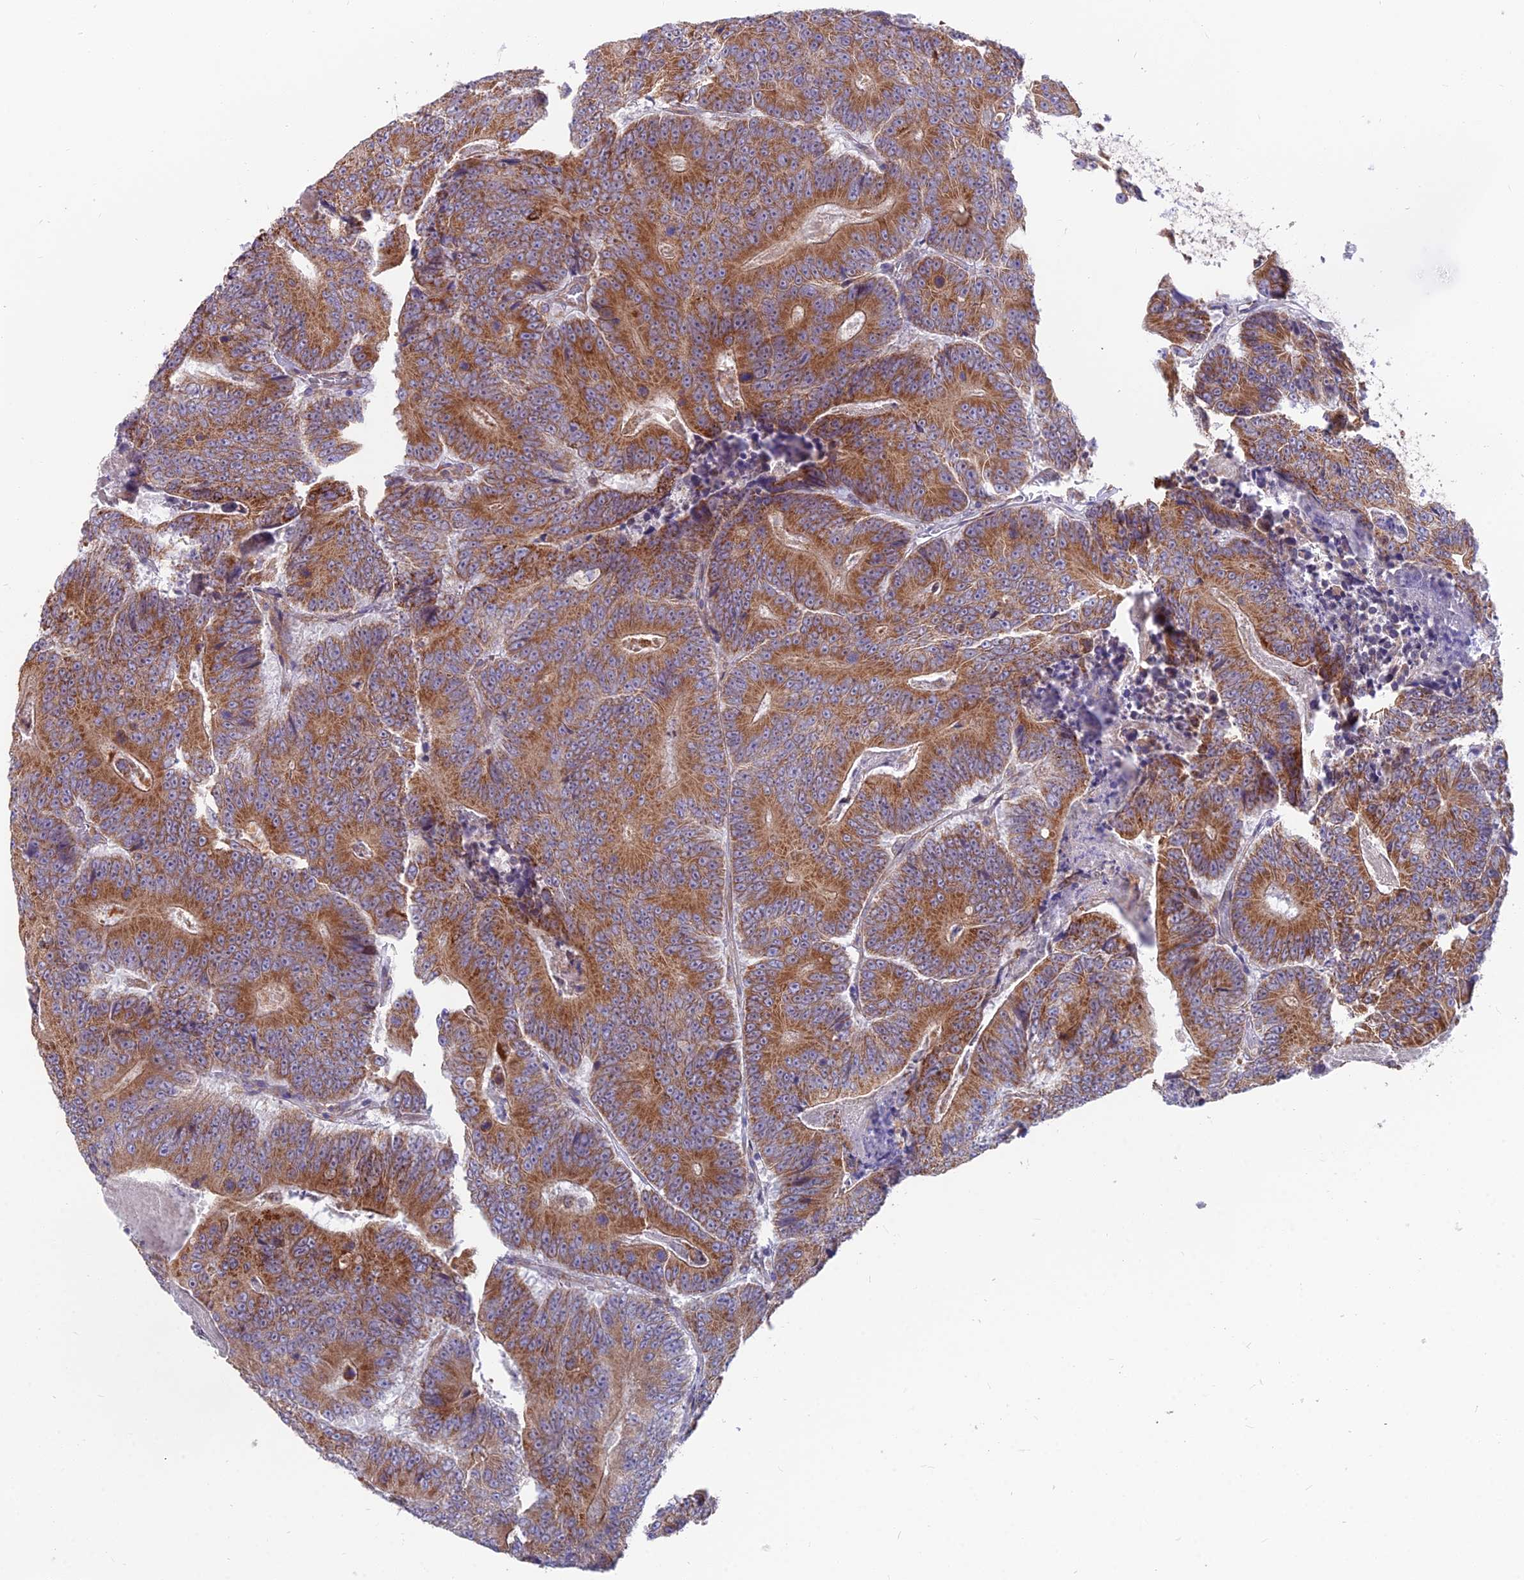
{"staining": {"intensity": "moderate", "quantity": ">75%", "location": "cytoplasmic/membranous"}, "tissue": "colorectal cancer", "cell_type": "Tumor cells", "image_type": "cancer", "snomed": [{"axis": "morphology", "description": "Adenocarcinoma, NOS"}, {"axis": "topography", "description": "Colon"}], "caption": "IHC photomicrograph of colorectal adenocarcinoma stained for a protein (brown), which reveals medium levels of moderate cytoplasmic/membranous positivity in about >75% of tumor cells.", "gene": "TBC1D20", "patient": {"sex": "male", "age": 83}}